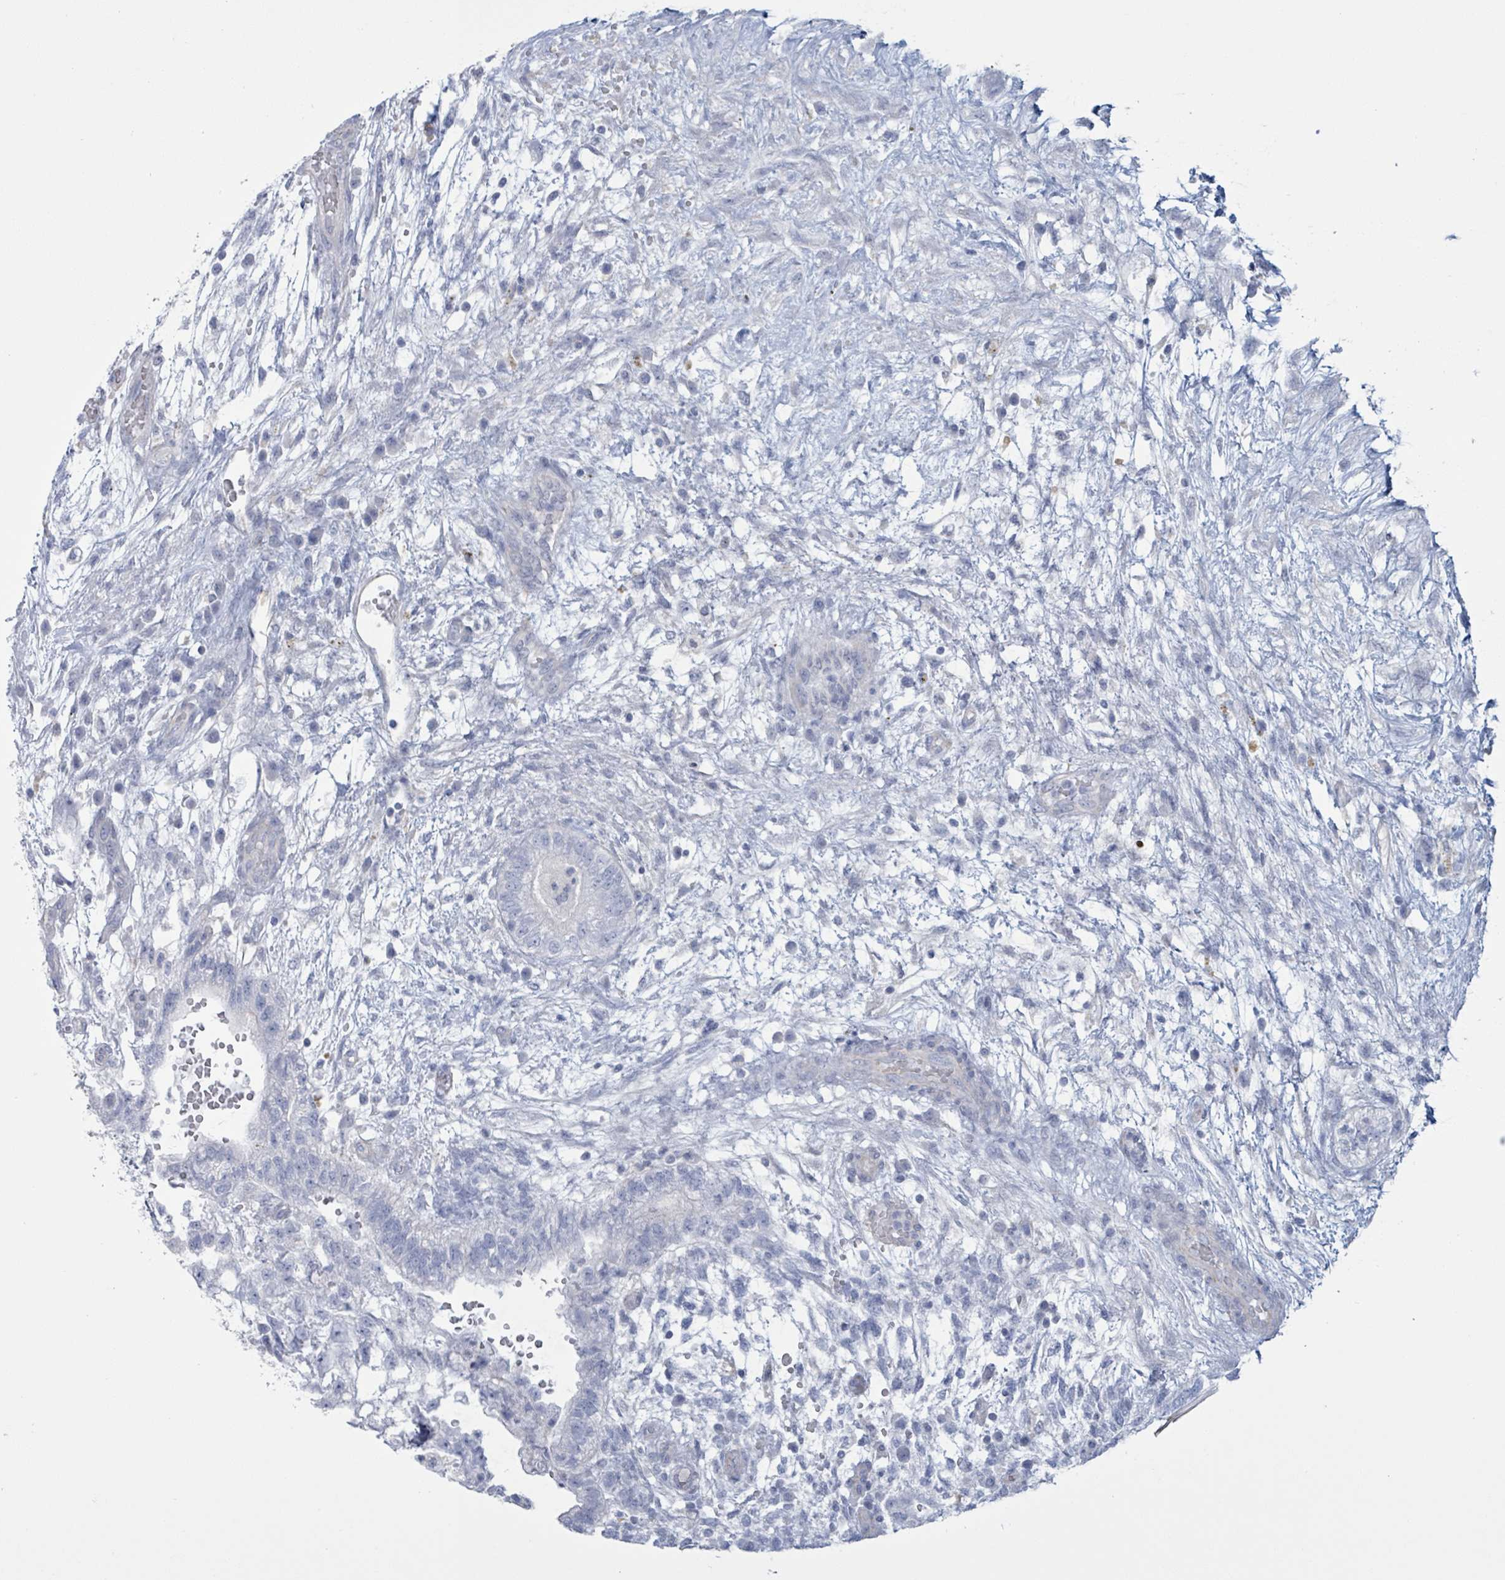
{"staining": {"intensity": "negative", "quantity": "none", "location": "none"}, "tissue": "testis cancer", "cell_type": "Tumor cells", "image_type": "cancer", "snomed": [{"axis": "morphology", "description": "Normal tissue, NOS"}, {"axis": "morphology", "description": "Carcinoma, Embryonal, NOS"}, {"axis": "topography", "description": "Testis"}], "caption": "High power microscopy photomicrograph of an immunohistochemistry histopathology image of testis cancer (embryonal carcinoma), revealing no significant expression in tumor cells. (DAB immunohistochemistry (IHC) visualized using brightfield microscopy, high magnification).", "gene": "CT45A5", "patient": {"sex": "male", "age": 32}}